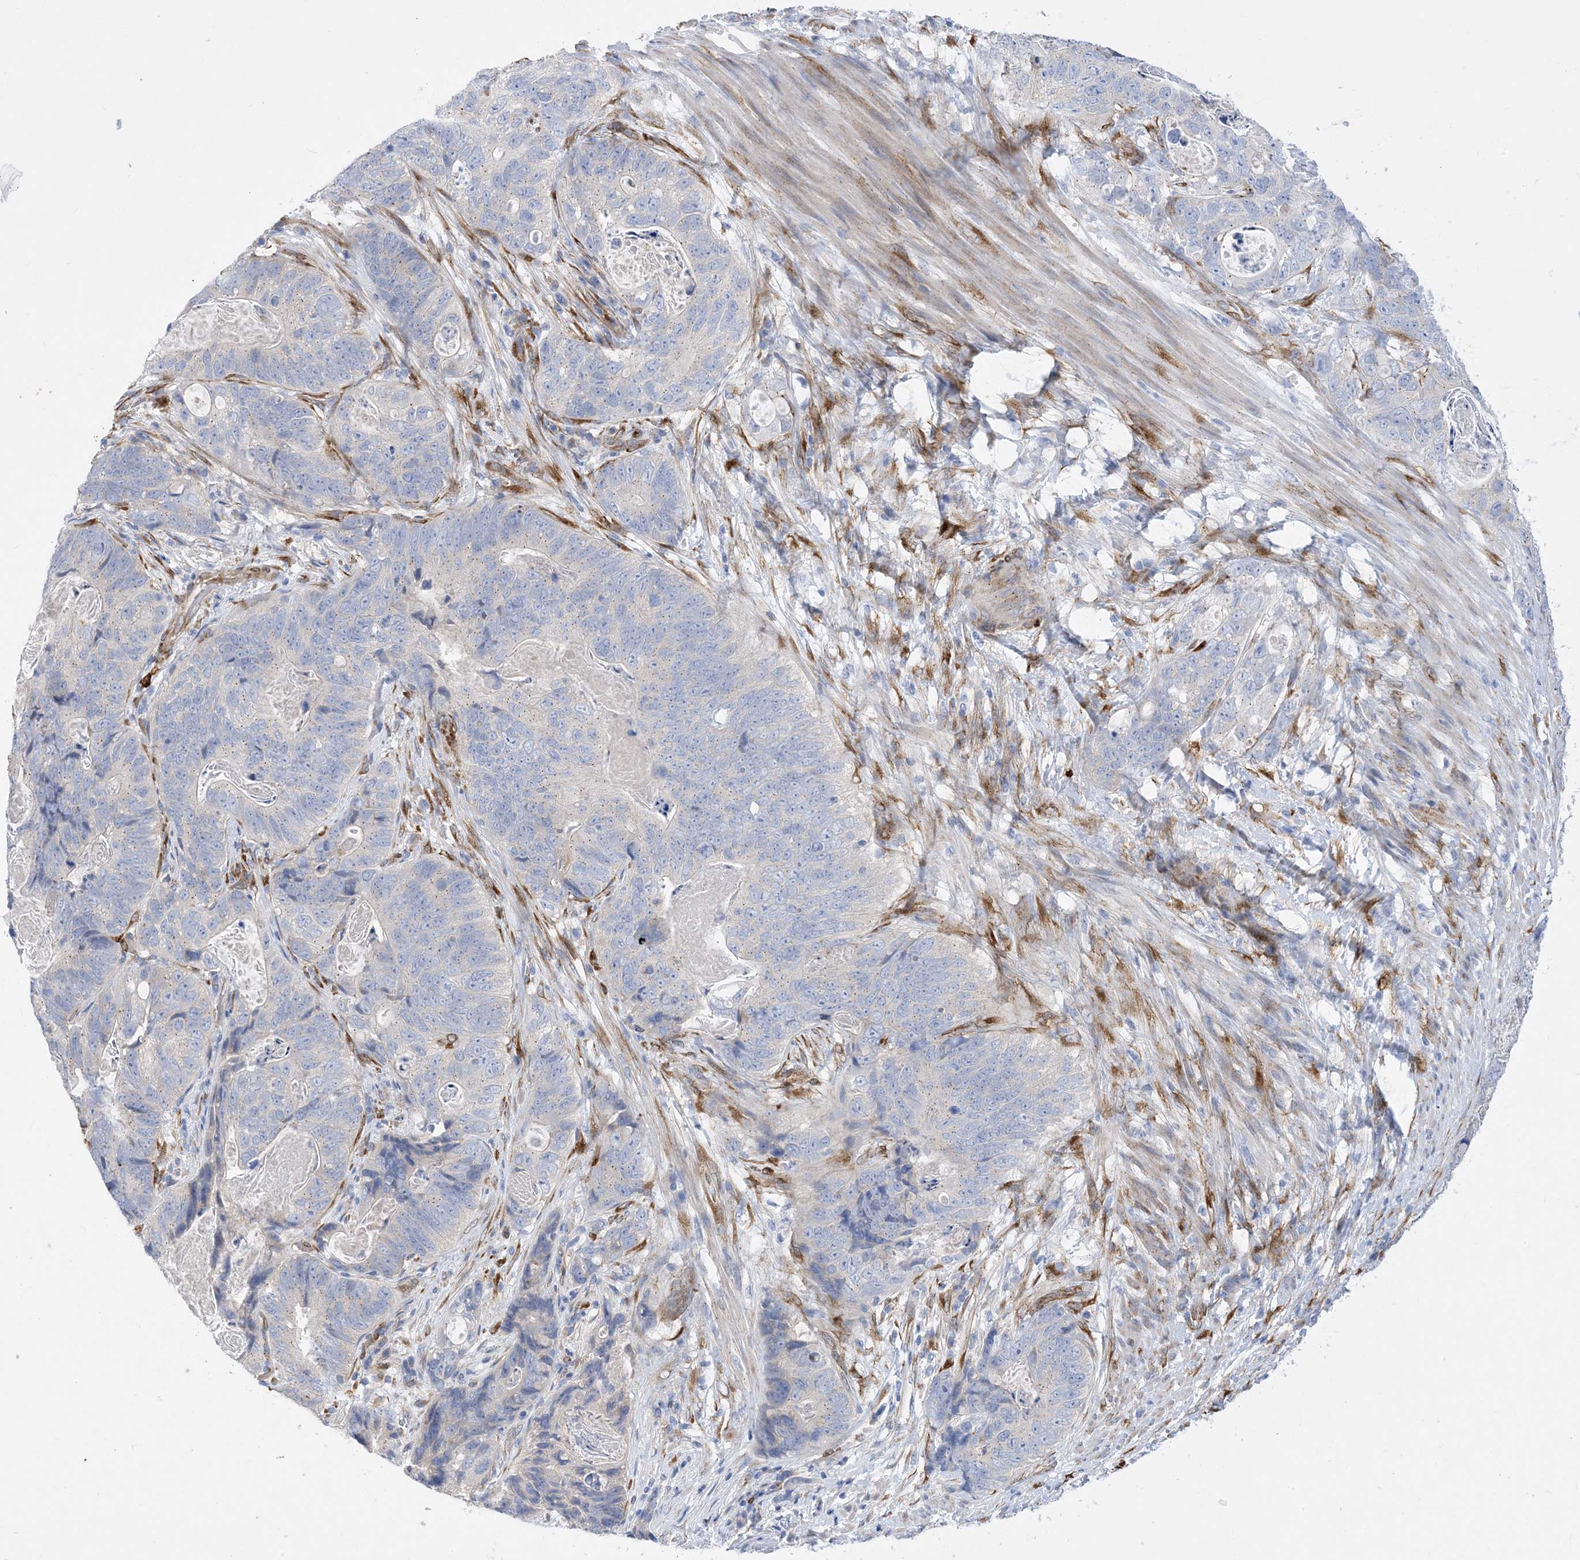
{"staining": {"intensity": "negative", "quantity": "none", "location": "none"}, "tissue": "stomach cancer", "cell_type": "Tumor cells", "image_type": "cancer", "snomed": [{"axis": "morphology", "description": "Normal tissue, NOS"}, {"axis": "morphology", "description": "Adenocarcinoma, NOS"}, {"axis": "topography", "description": "Stomach"}], "caption": "The immunohistochemistry photomicrograph has no significant expression in tumor cells of stomach adenocarcinoma tissue.", "gene": "RBMS3", "patient": {"sex": "female", "age": 89}}